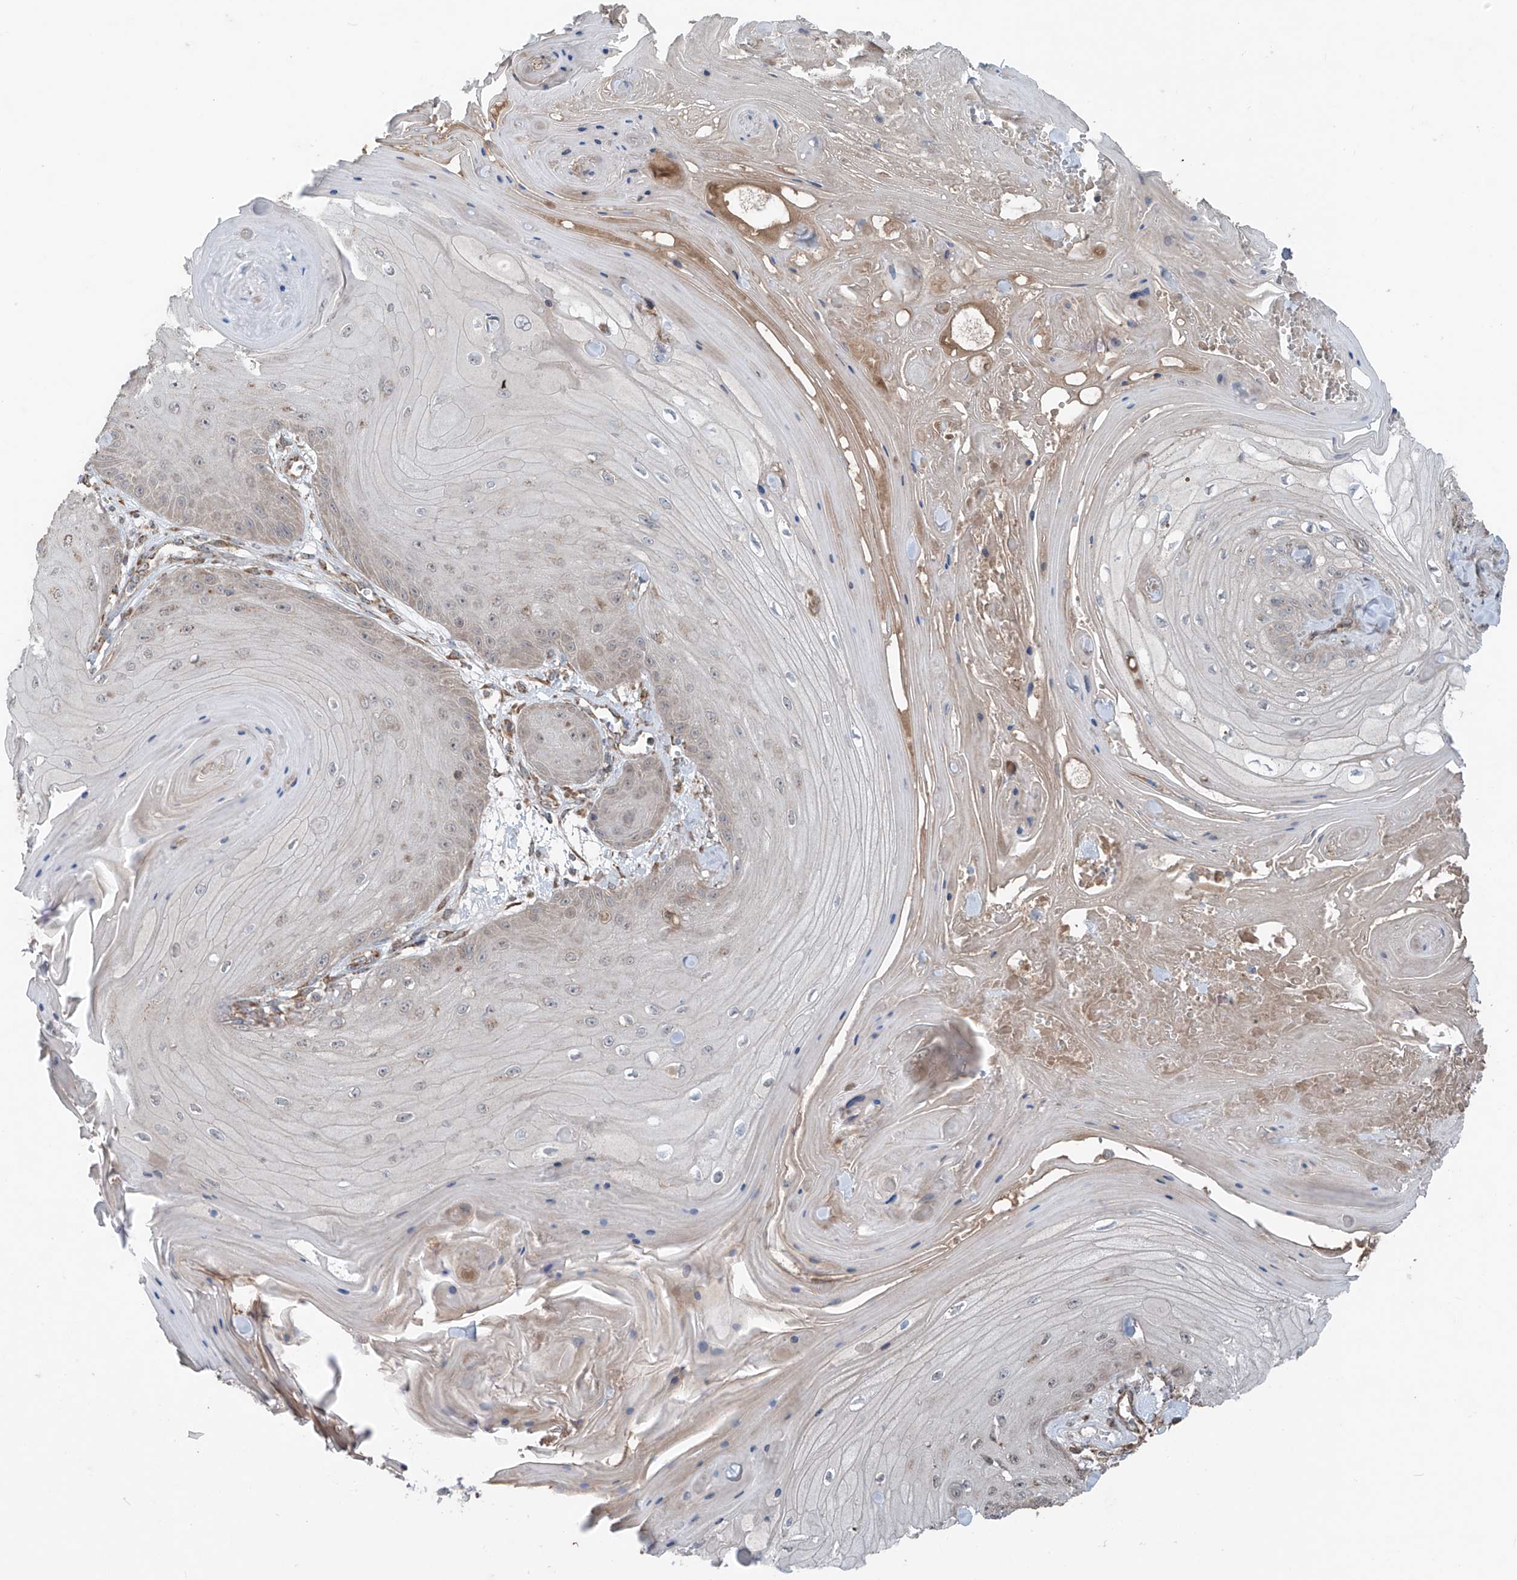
{"staining": {"intensity": "moderate", "quantity": "<25%", "location": "cytoplasmic/membranous"}, "tissue": "skin cancer", "cell_type": "Tumor cells", "image_type": "cancer", "snomed": [{"axis": "morphology", "description": "Squamous cell carcinoma, NOS"}, {"axis": "topography", "description": "Skin"}], "caption": "Tumor cells exhibit moderate cytoplasmic/membranous positivity in approximately <25% of cells in squamous cell carcinoma (skin).", "gene": "SAMD3", "patient": {"sex": "male", "age": 74}}